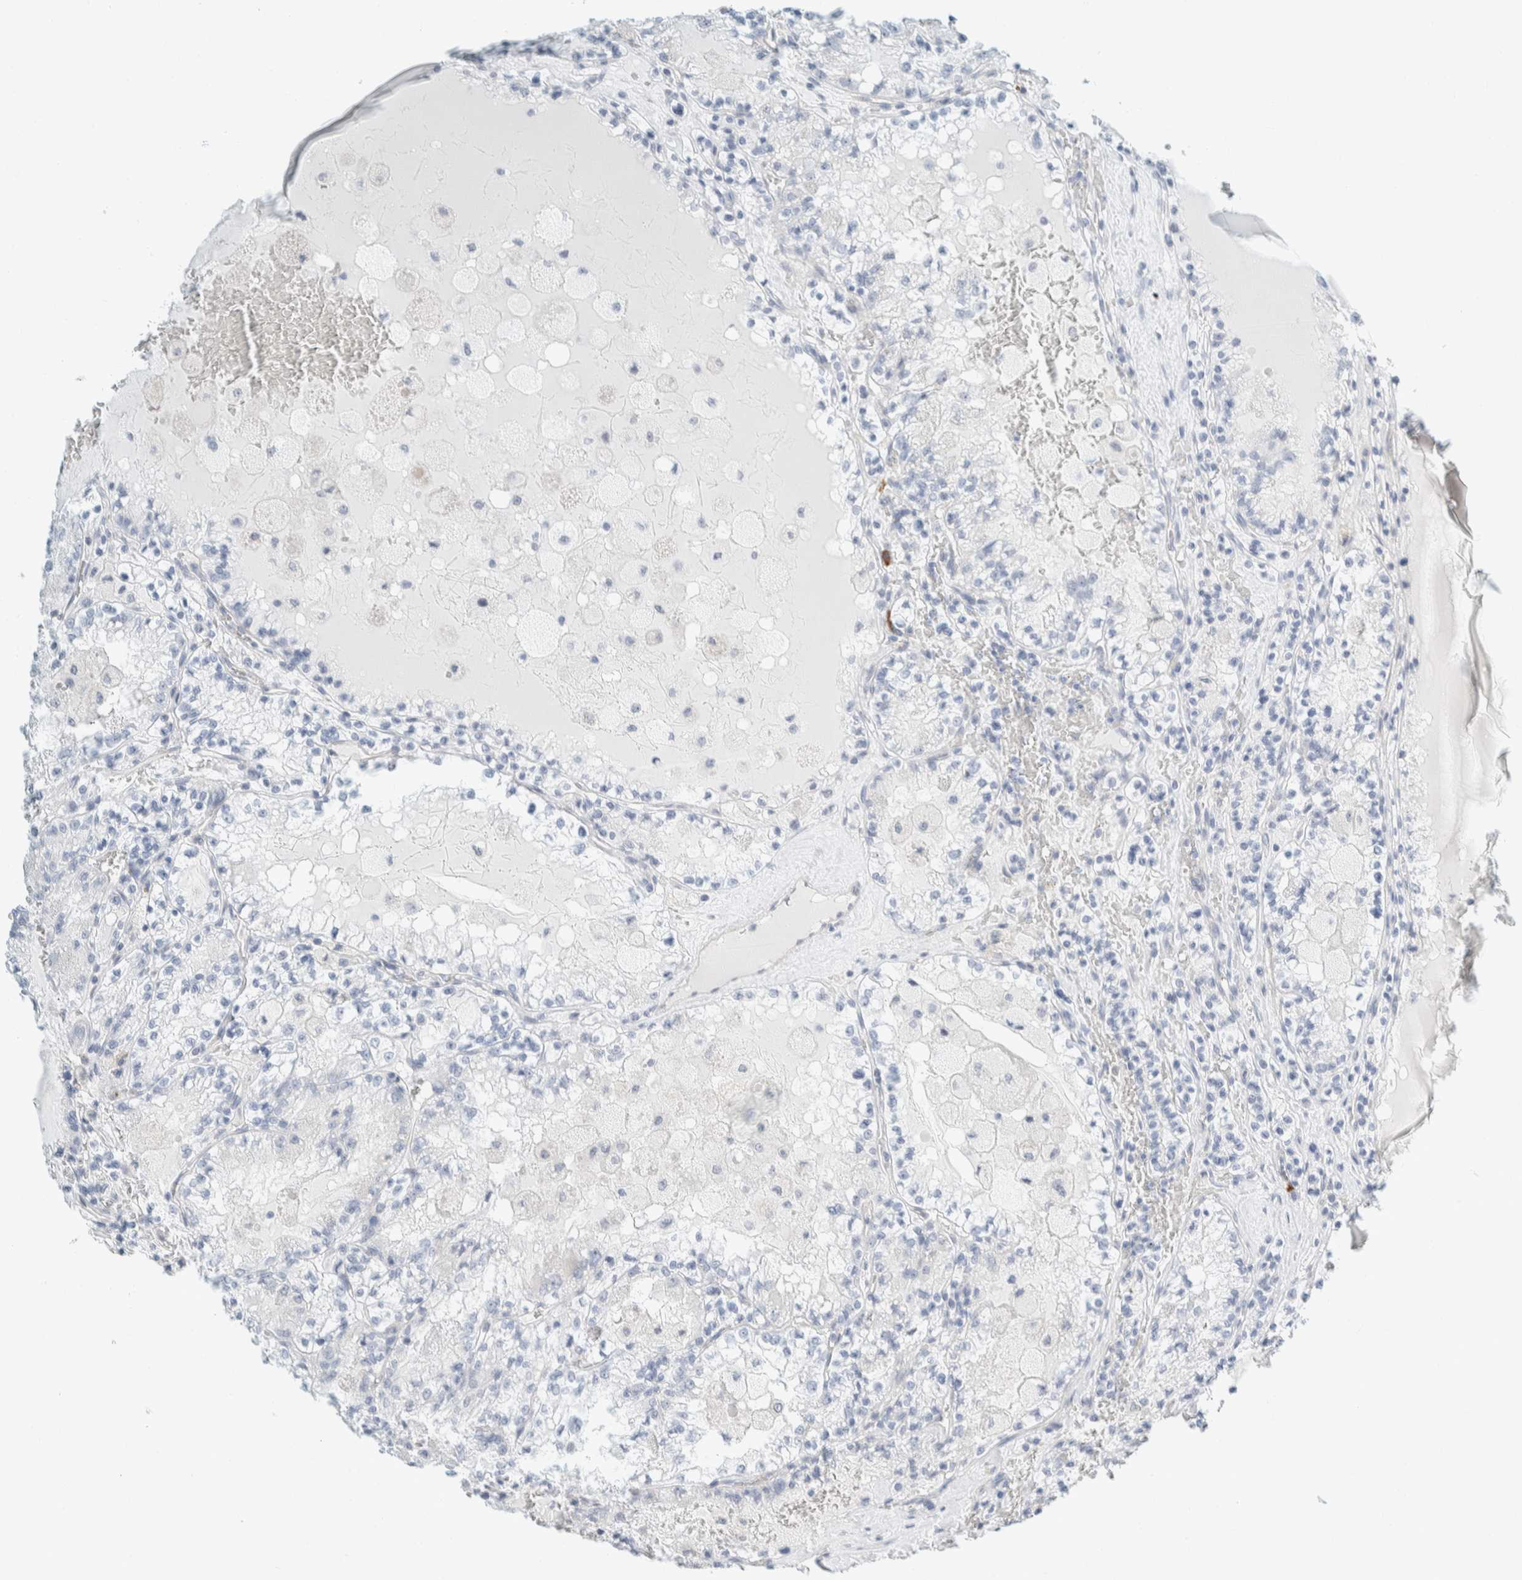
{"staining": {"intensity": "negative", "quantity": "none", "location": "none"}, "tissue": "renal cancer", "cell_type": "Tumor cells", "image_type": "cancer", "snomed": [{"axis": "morphology", "description": "Adenocarcinoma, NOS"}, {"axis": "topography", "description": "Kidney"}], "caption": "Adenocarcinoma (renal) was stained to show a protein in brown. There is no significant expression in tumor cells.", "gene": "ARHGAP27", "patient": {"sex": "female", "age": 56}}